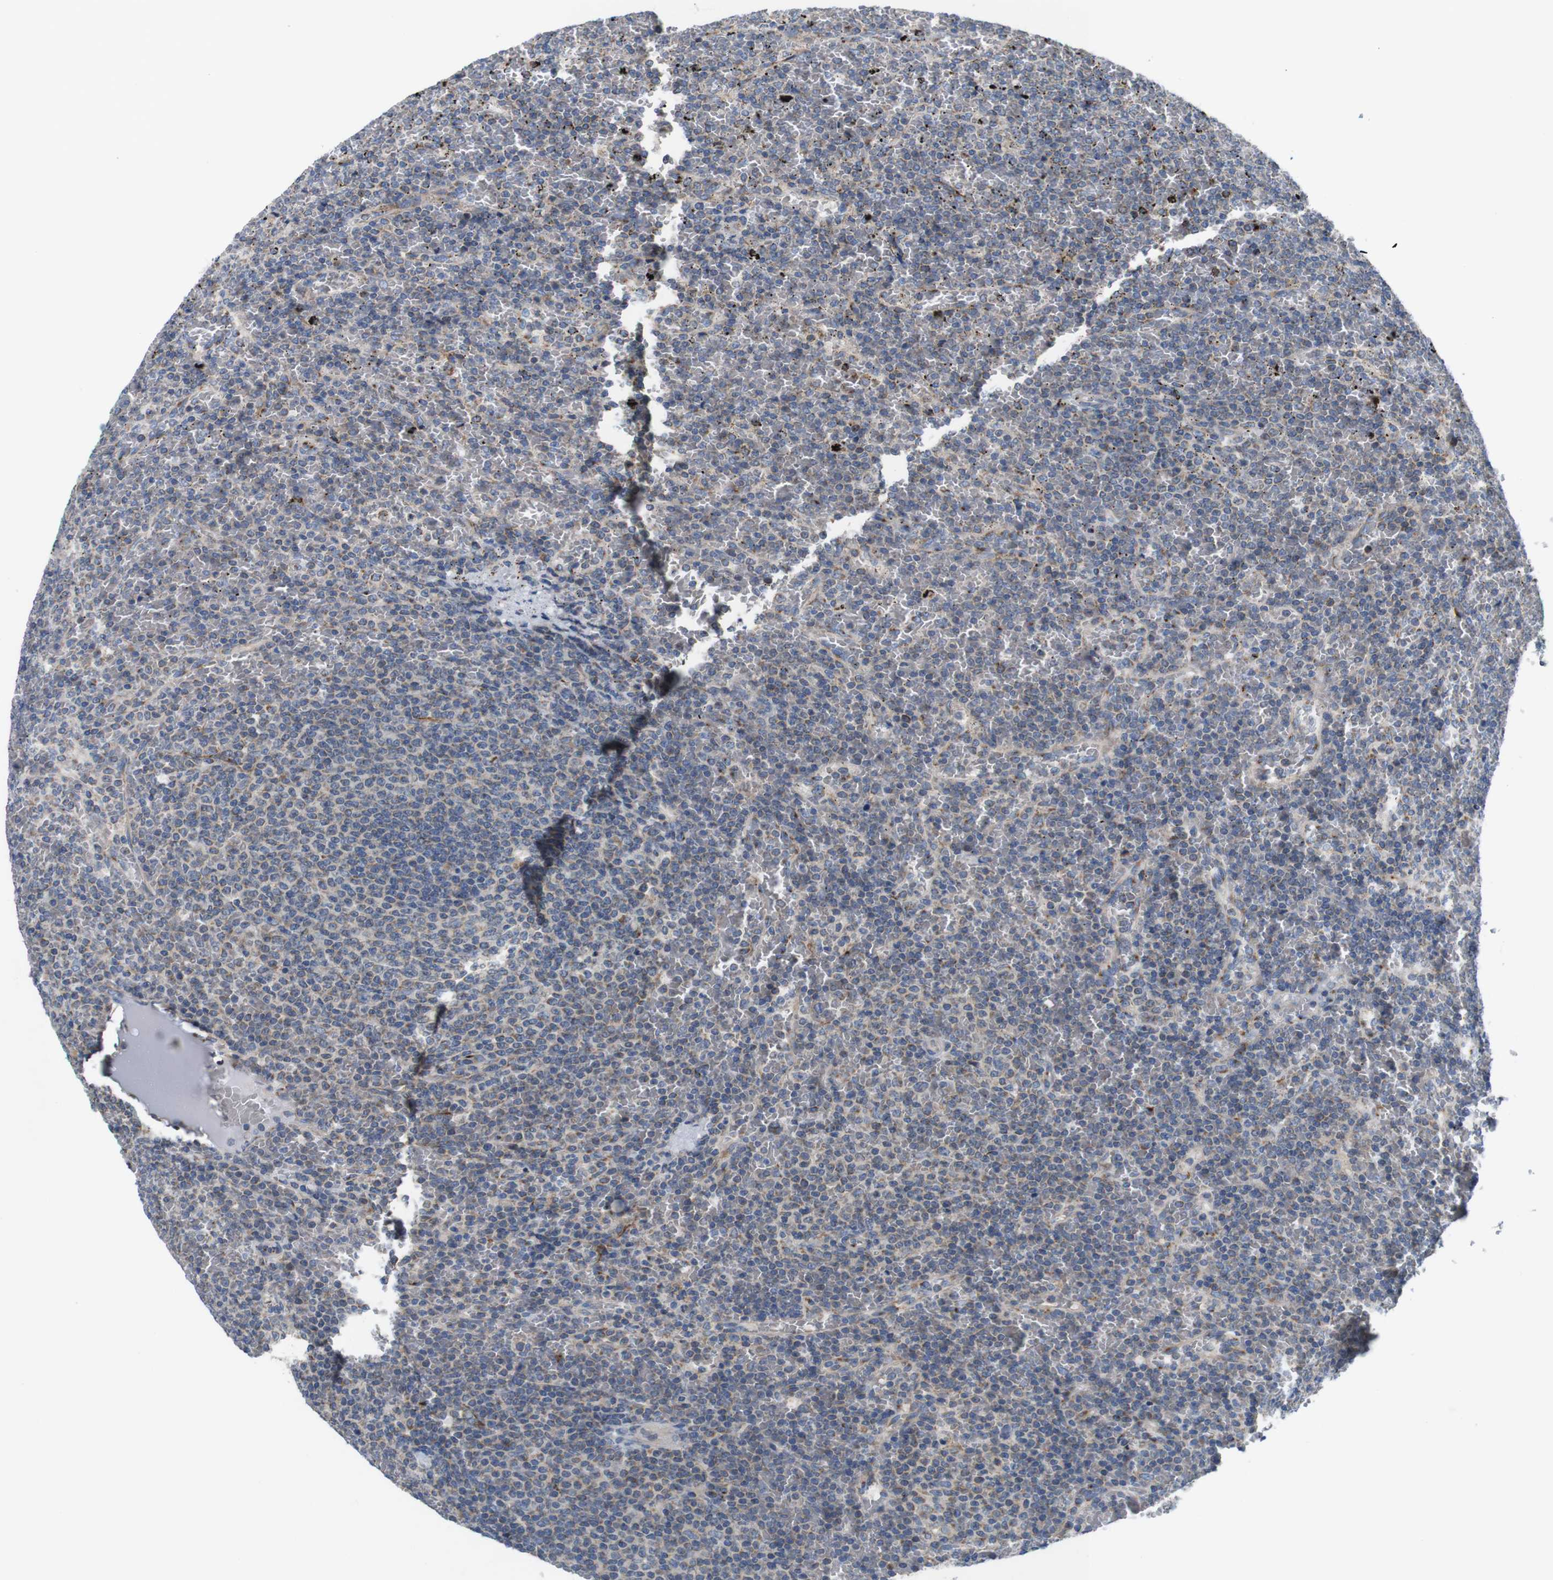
{"staining": {"intensity": "moderate", "quantity": "25%-75%", "location": "cytoplasmic/membranous"}, "tissue": "lymphoma", "cell_type": "Tumor cells", "image_type": "cancer", "snomed": [{"axis": "morphology", "description": "Malignant lymphoma, non-Hodgkin's type, Low grade"}, {"axis": "topography", "description": "Spleen"}], "caption": "A micrograph of low-grade malignant lymphoma, non-Hodgkin's type stained for a protein exhibits moderate cytoplasmic/membranous brown staining in tumor cells.", "gene": "EFCAB14", "patient": {"sex": "female", "age": 77}}